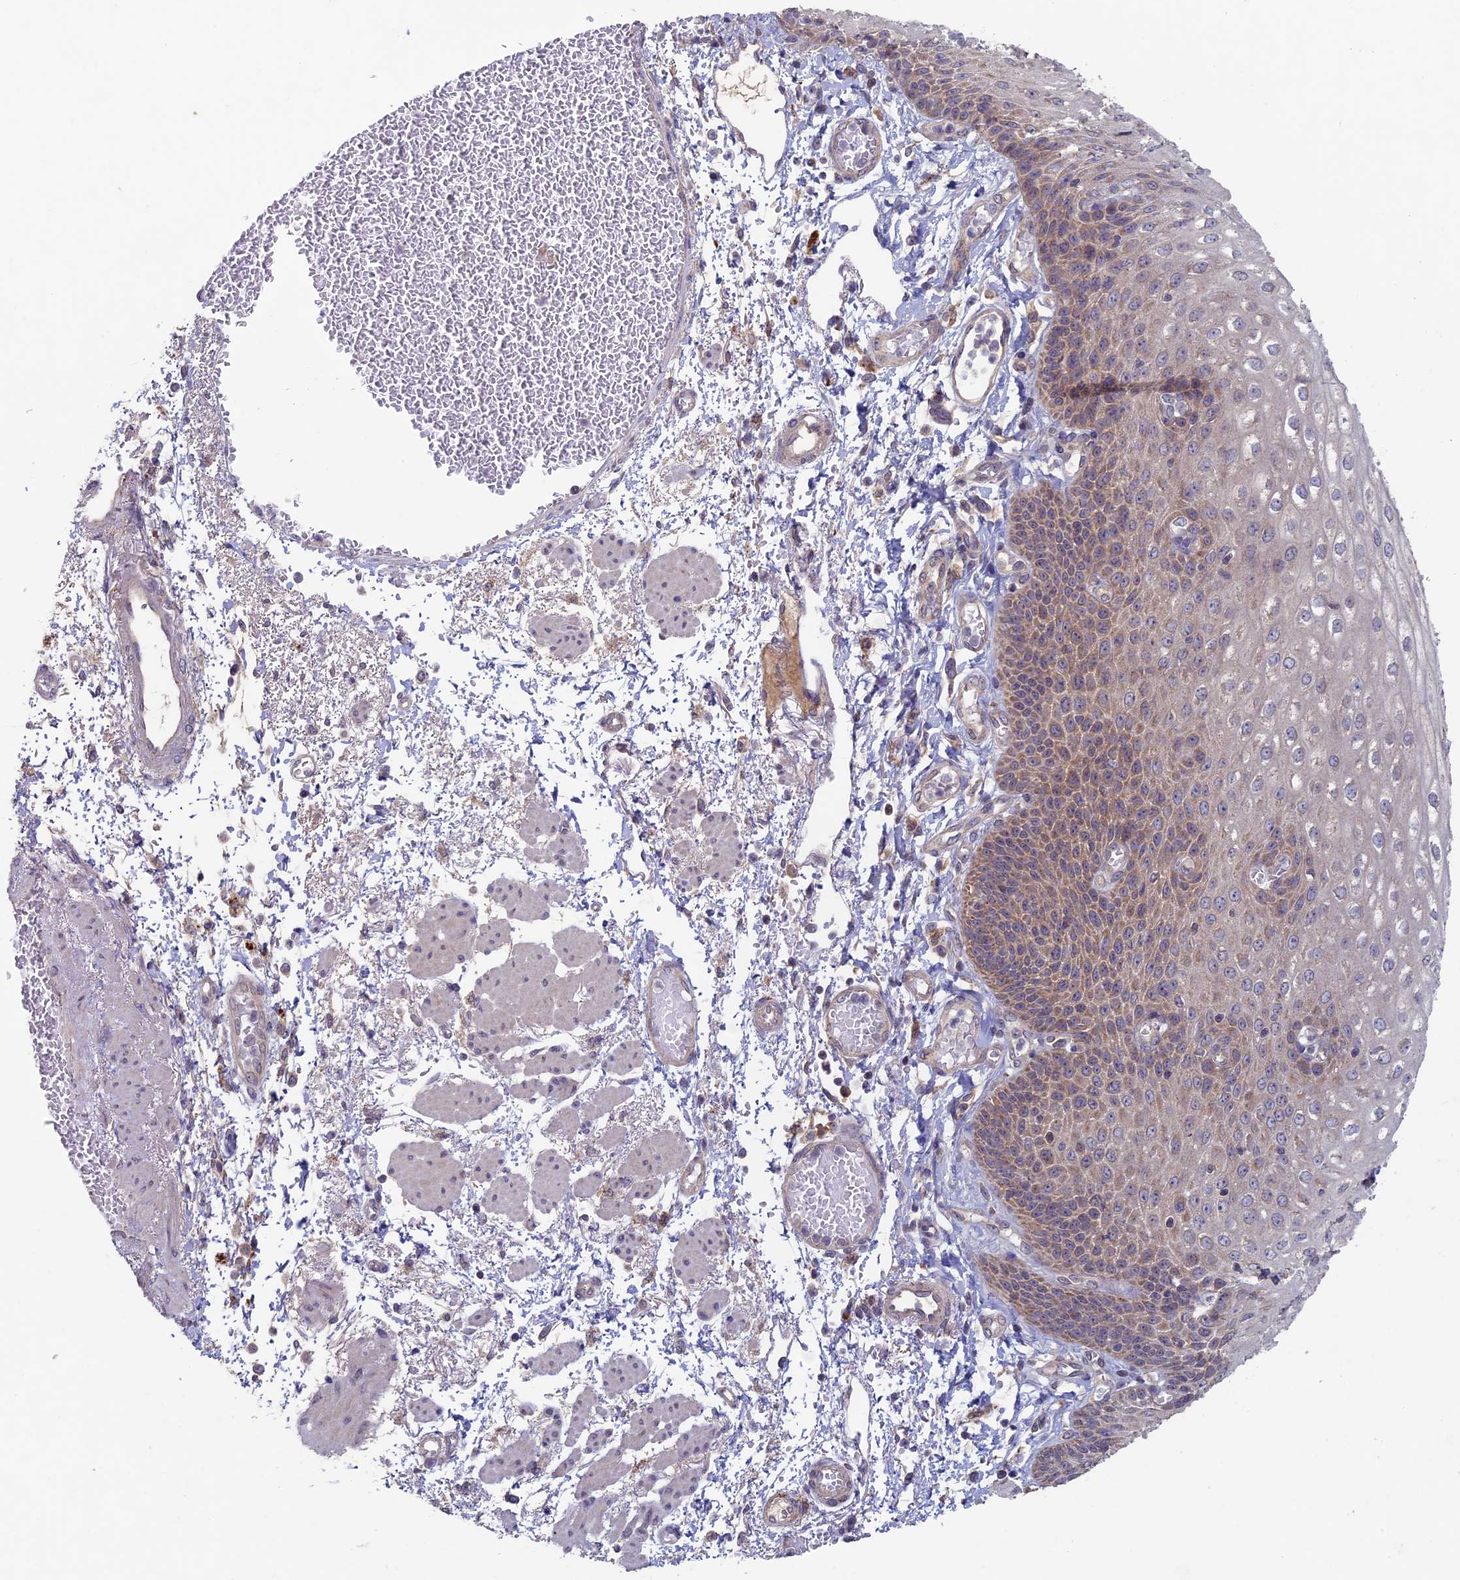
{"staining": {"intensity": "moderate", "quantity": "25%-75%", "location": "cytoplasmic/membranous"}, "tissue": "esophagus", "cell_type": "Squamous epithelial cells", "image_type": "normal", "snomed": [{"axis": "morphology", "description": "Normal tissue, NOS"}, {"axis": "topography", "description": "Esophagus"}], "caption": "Moderate cytoplasmic/membranous expression is present in about 25%-75% of squamous epithelial cells in benign esophagus. (Stains: DAB in brown, nuclei in blue, Microscopy: brightfield microscopy at high magnification).", "gene": "RCCD1", "patient": {"sex": "male", "age": 81}}